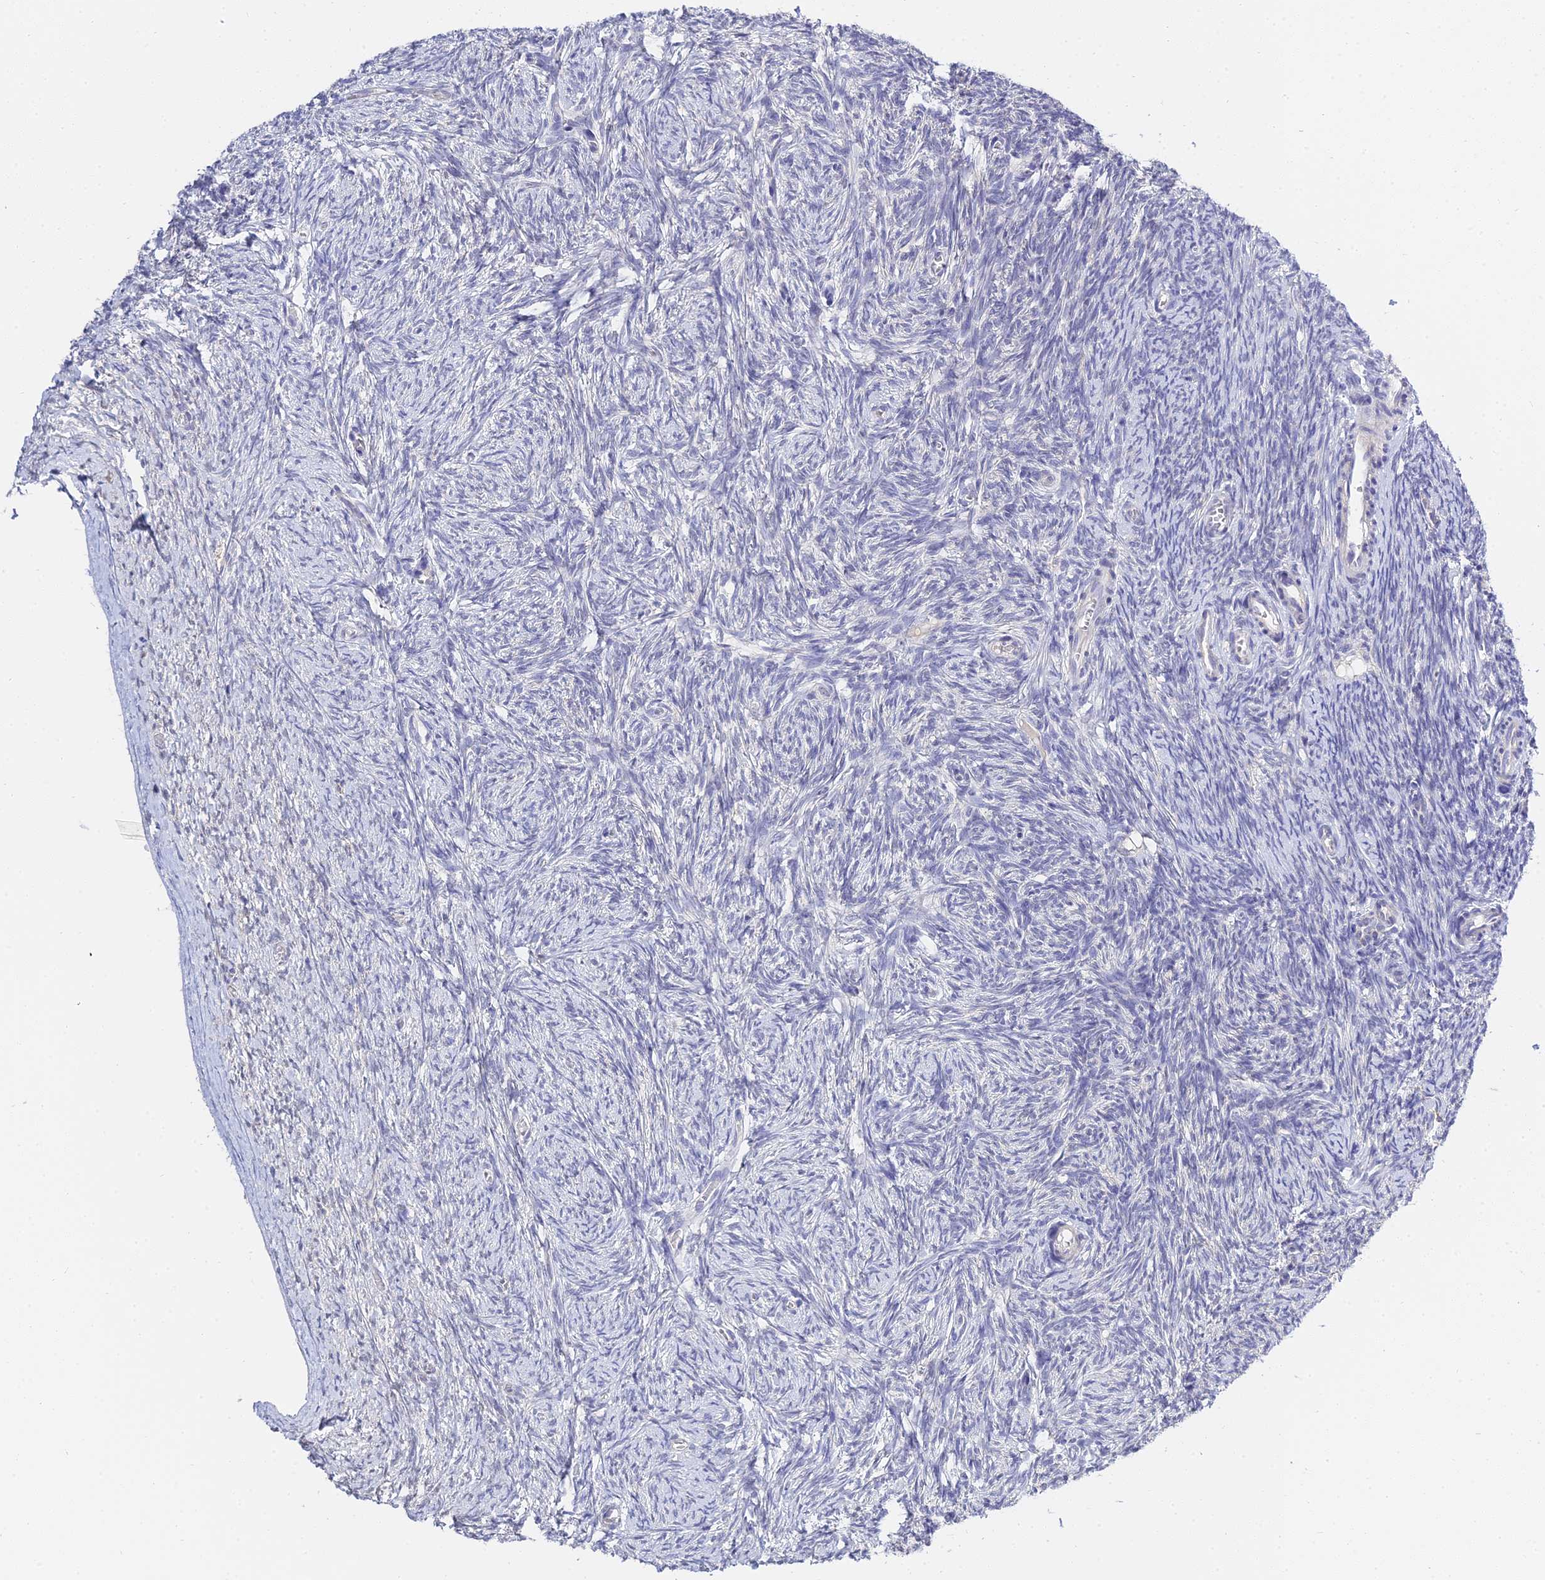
{"staining": {"intensity": "negative", "quantity": "none", "location": "none"}, "tissue": "ovary", "cell_type": "Ovarian stroma cells", "image_type": "normal", "snomed": [{"axis": "morphology", "description": "Normal tissue, NOS"}, {"axis": "topography", "description": "Ovary"}], "caption": "Ovarian stroma cells show no significant staining in normal ovary. Brightfield microscopy of immunohistochemistry (IHC) stained with DAB (3,3'-diaminobenzidine) (brown) and hematoxylin (blue), captured at high magnification.", "gene": "HOXB1", "patient": {"sex": "female", "age": 44}}